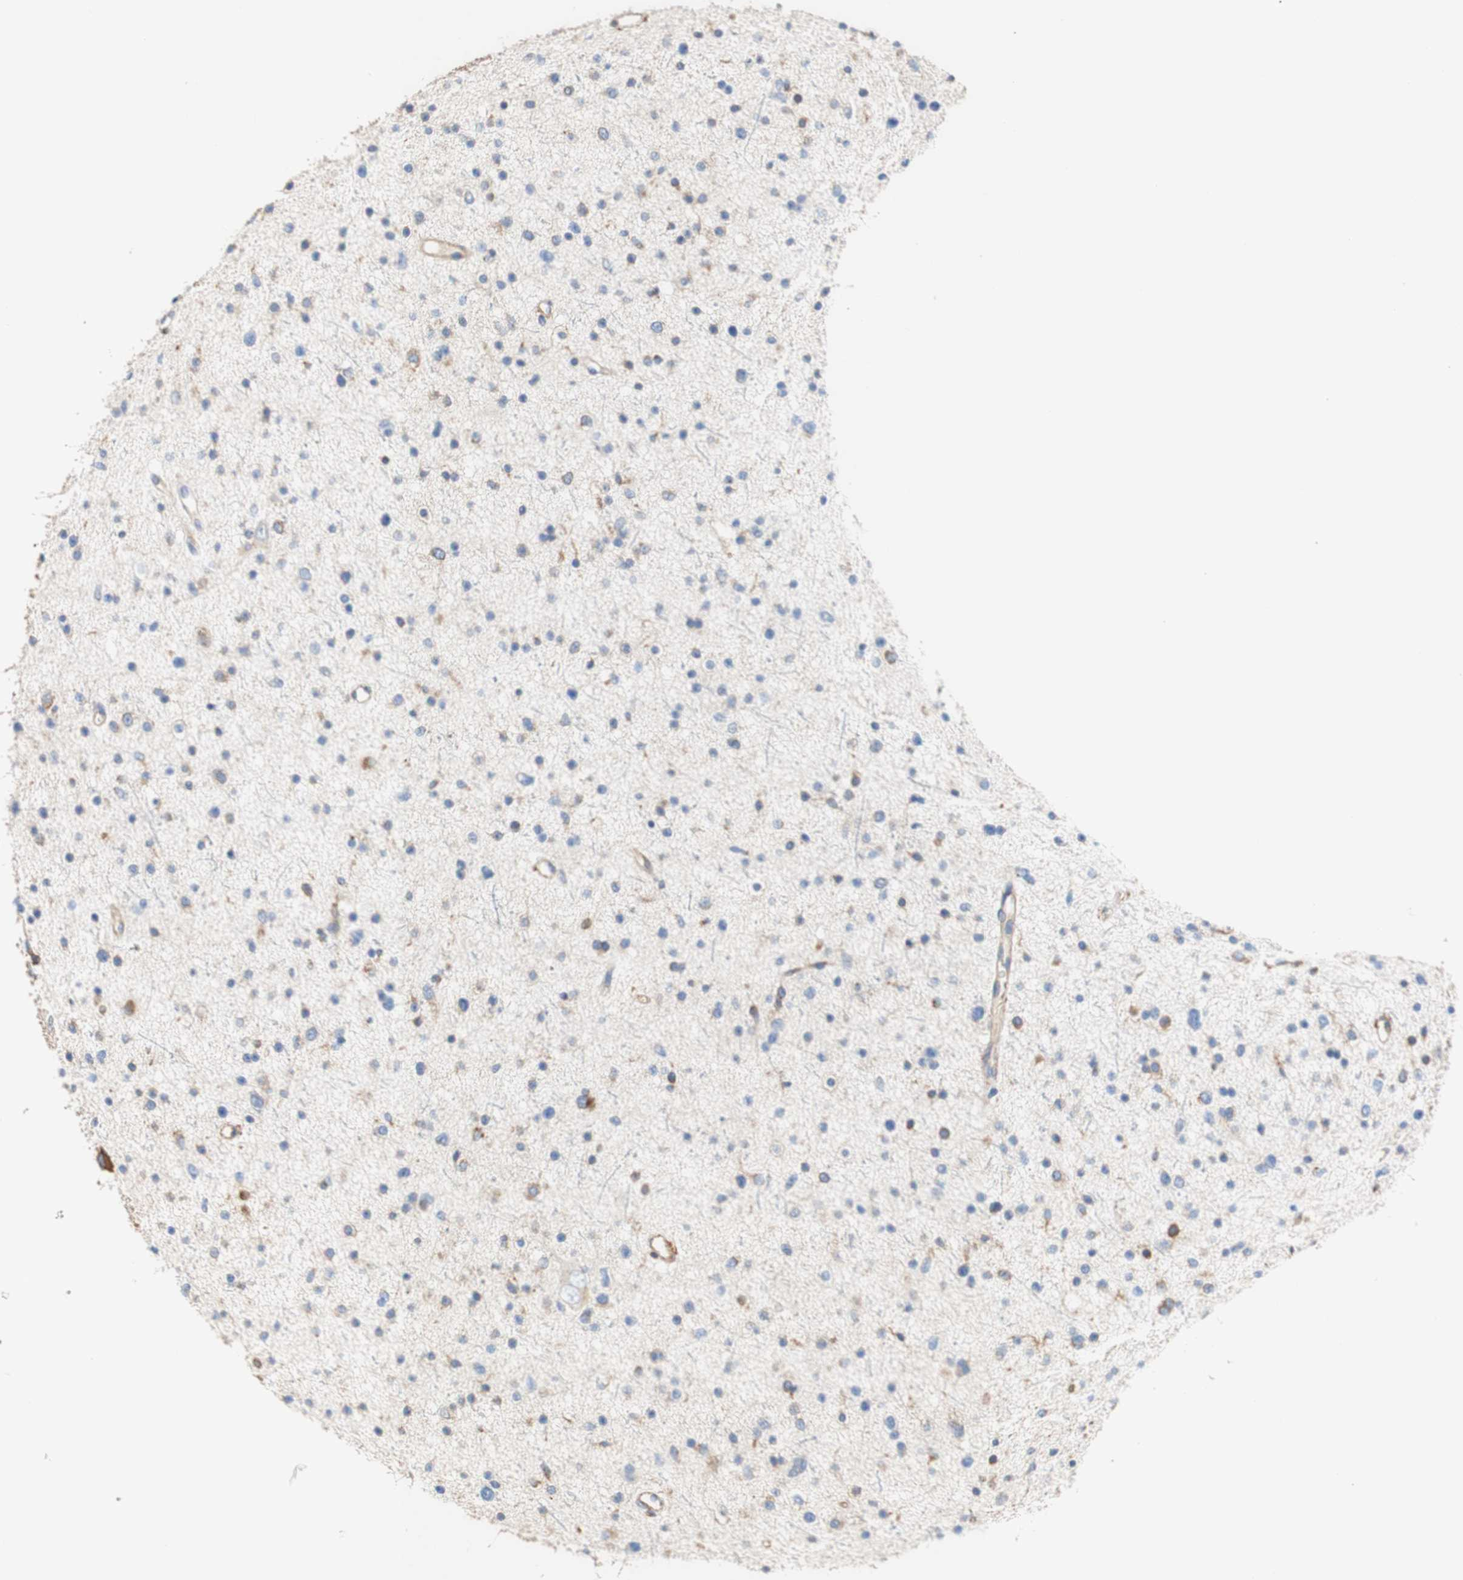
{"staining": {"intensity": "weak", "quantity": "<25%", "location": "cytoplasmic/membranous"}, "tissue": "glioma", "cell_type": "Tumor cells", "image_type": "cancer", "snomed": [{"axis": "morphology", "description": "Glioma, malignant, Low grade"}, {"axis": "topography", "description": "Brain"}], "caption": "Immunohistochemical staining of glioma exhibits no significant staining in tumor cells. (Stains: DAB immunohistochemistry (IHC) with hematoxylin counter stain, Microscopy: brightfield microscopy at high magnification).", "gene": "EIF2AK4", "patient": {"sex": "female", "age": 37}}